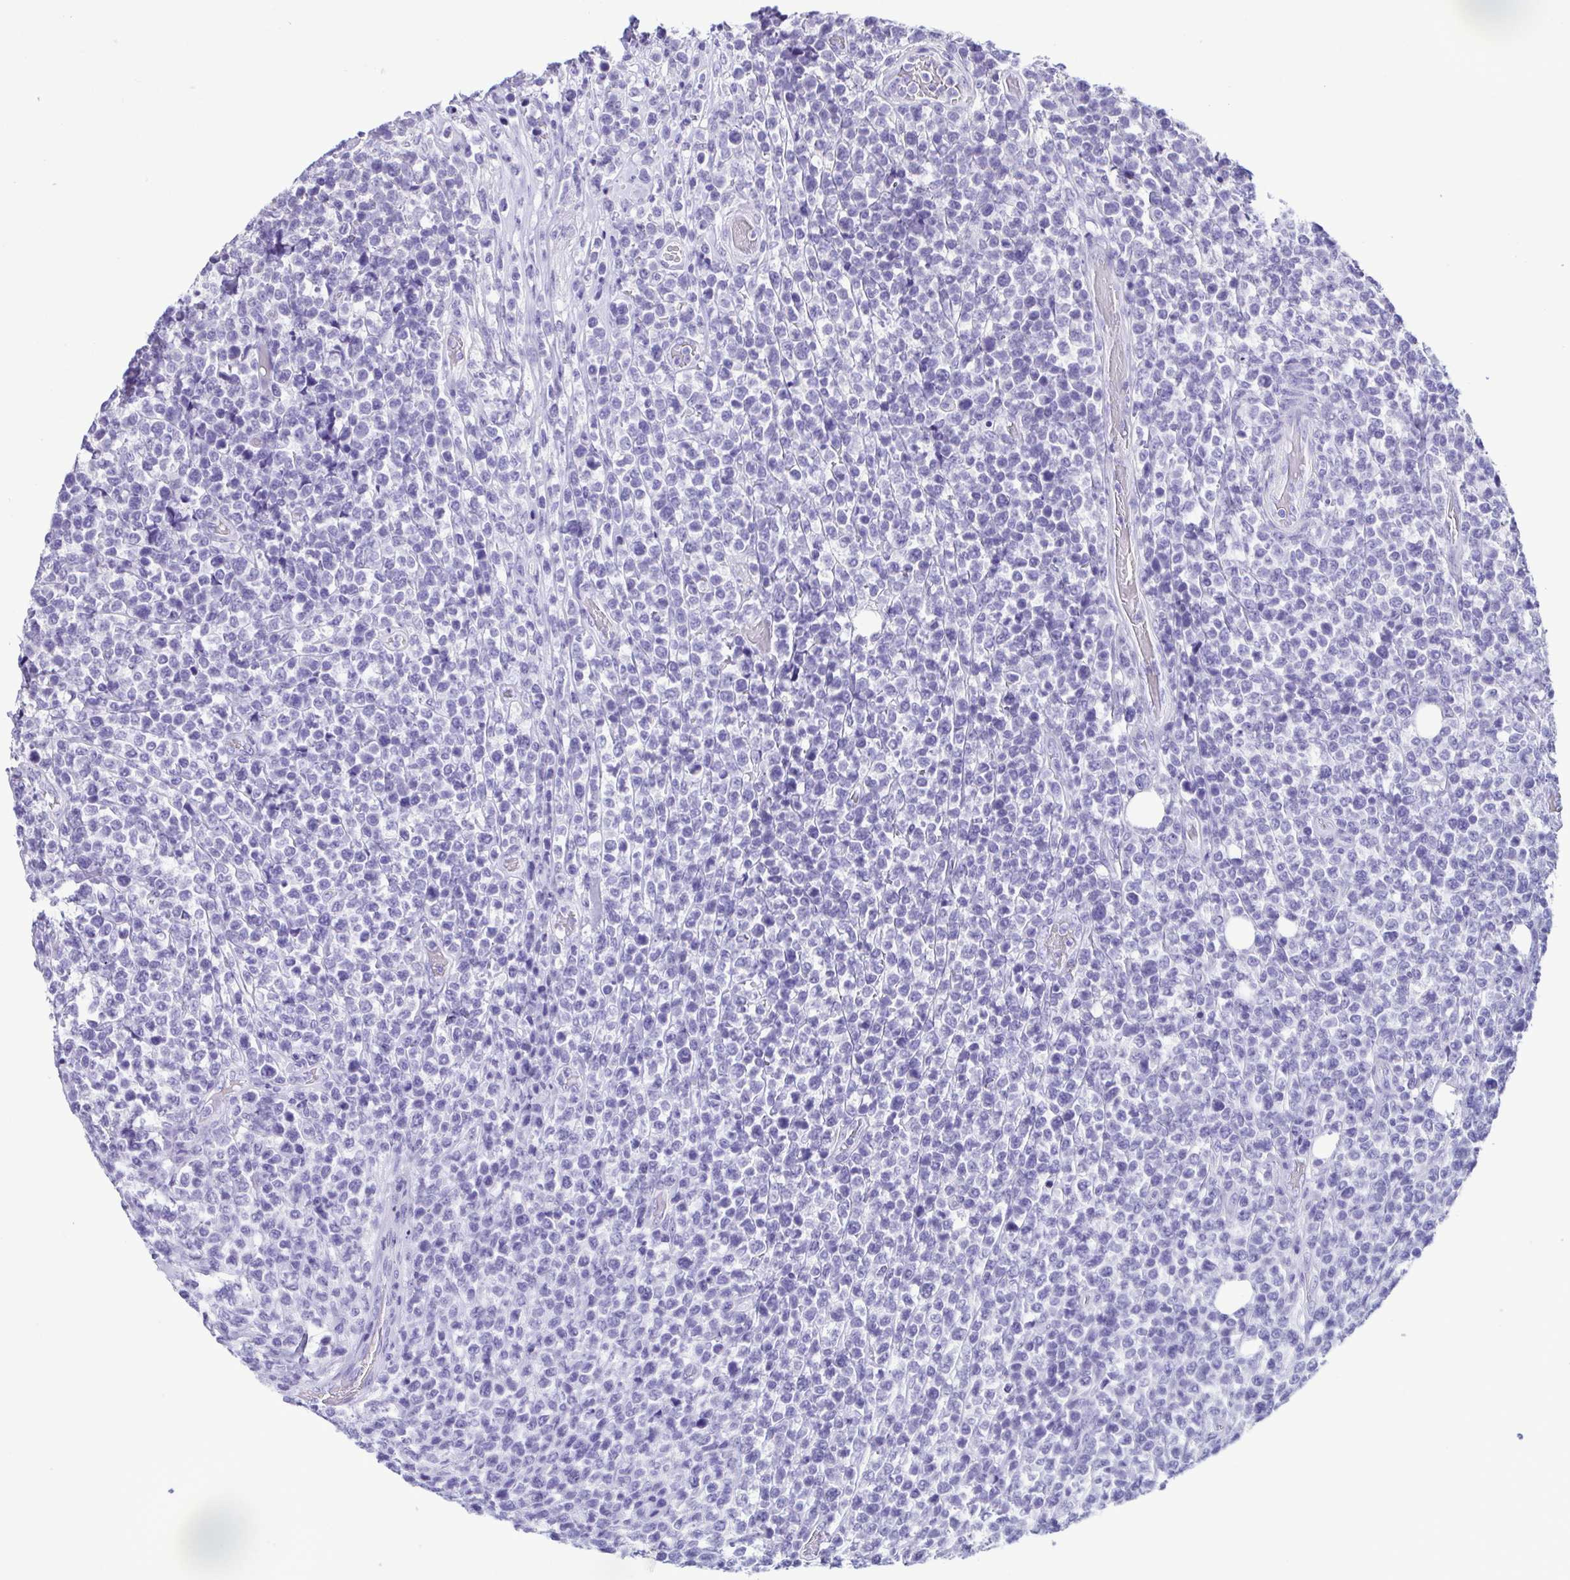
{"staining": {"intensity": "negative", "quantity": "none", "location": "none"}, "tissue": "lymphoma", "cell_type": "Tumor cells", "image_type": "cancer", "snomed": [{"axis": "morphology", "description": "Malignant lymphoma, non-Hodgkin's type, High grade"}, {"axis": "topography", "description": "Soft tissue"}], "caption": "Image shows no significant protein positivity in tumor cells of high-grade malignant lymphoma, non-Hodgkin's type.", "gene": "CBY2", "patient": {"sex": "female", "age": 56}}